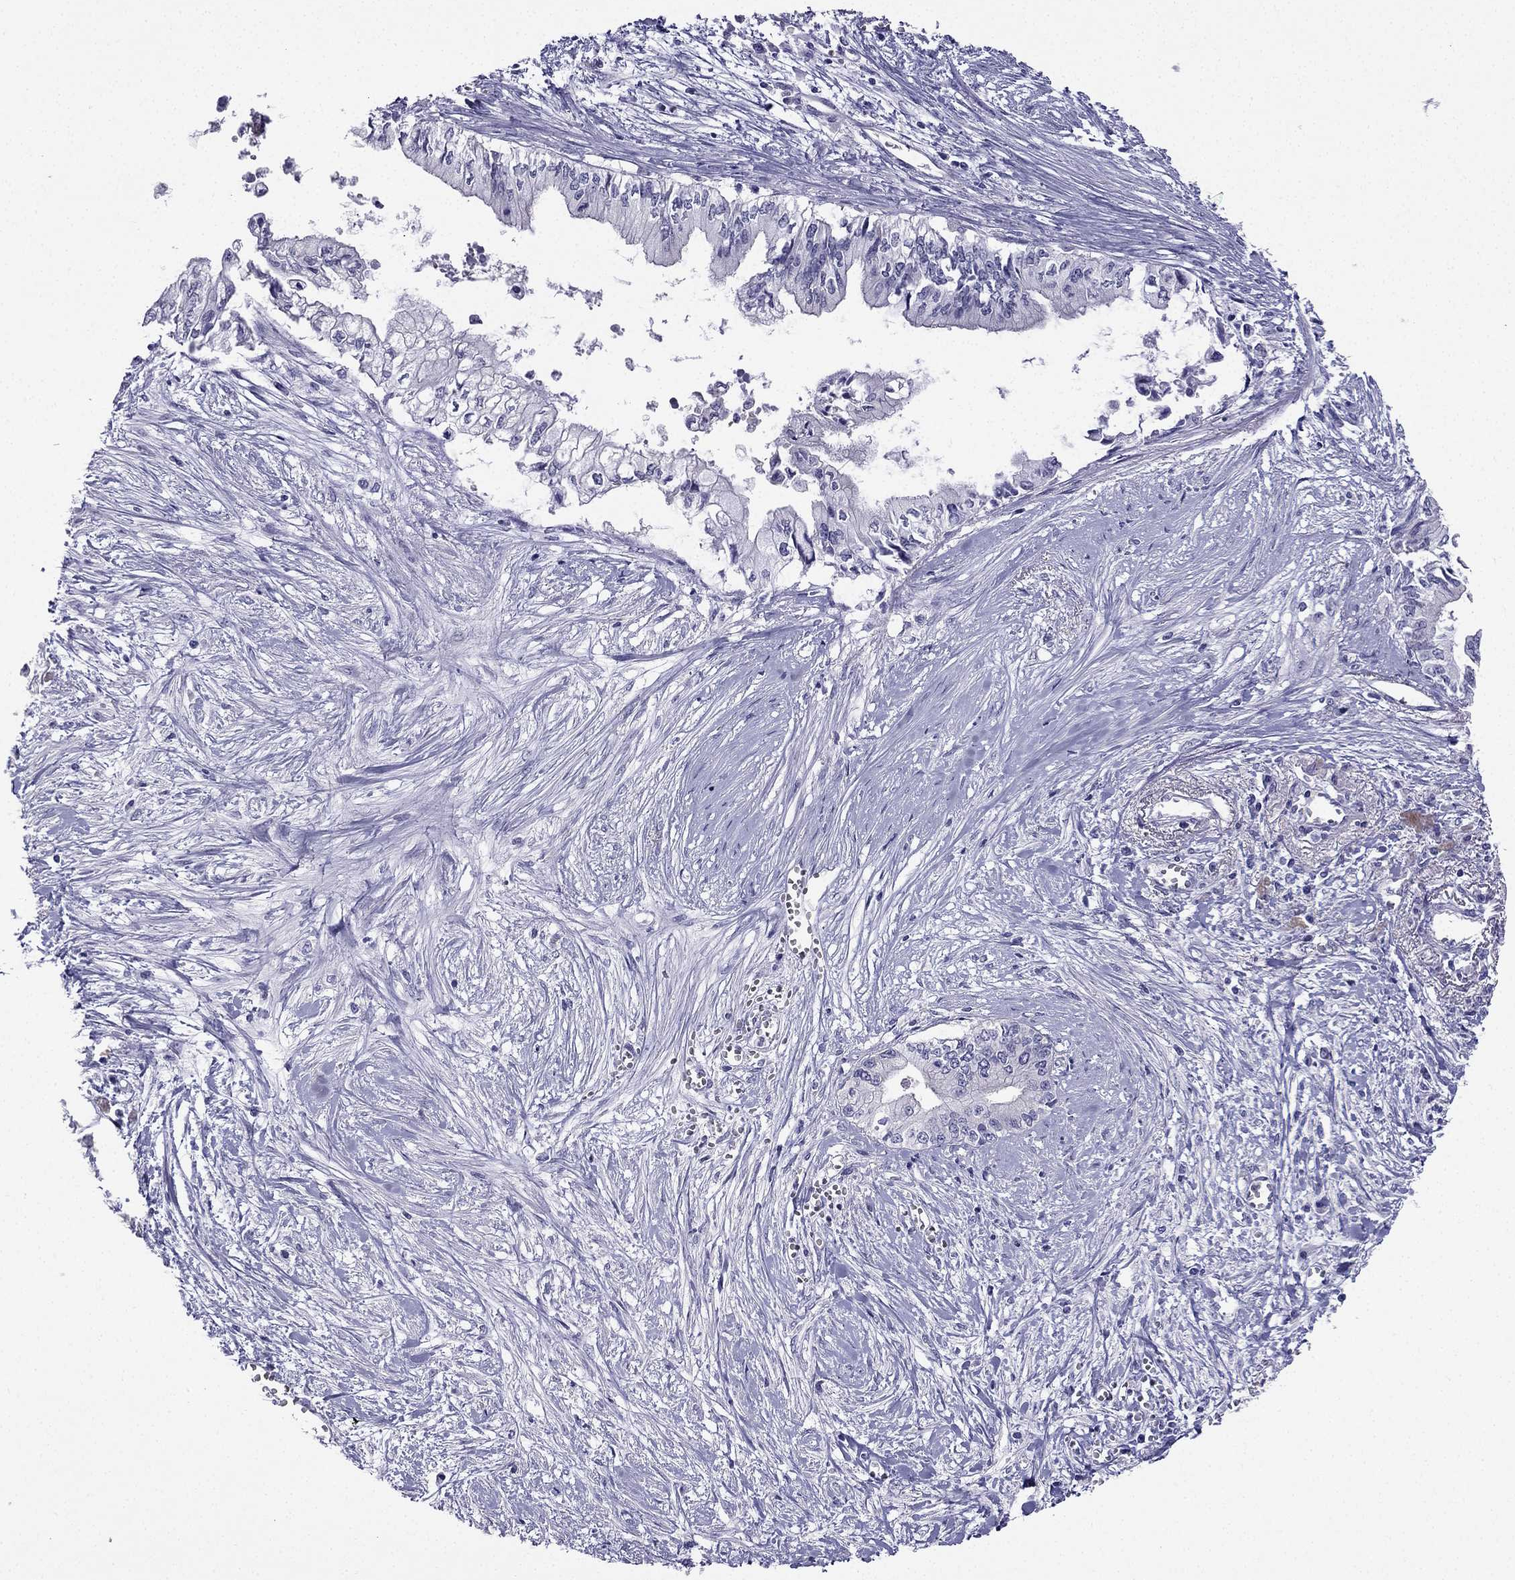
{"staining": {"intensity": "negative", "quantity": "none", "location": "none"}, "tissue": "pancreatic cancer", "cell_type": "Tumor cells", "image_type": "cancer", "snomed": [{"axis": "morphology", "description": "Adenocarcinoma, NOS"}, {"axis": "topography", "description": "Pancreas"}], "caption": "IHC micrograph of neoplastic tissue: pancreatic cancer stained with DAB (3,3'-diaminobenzidine) shows no significant protein expression in tumor cells.", "gene": "KCNJ10", "patient": {"sex": "female", "age": 61}}